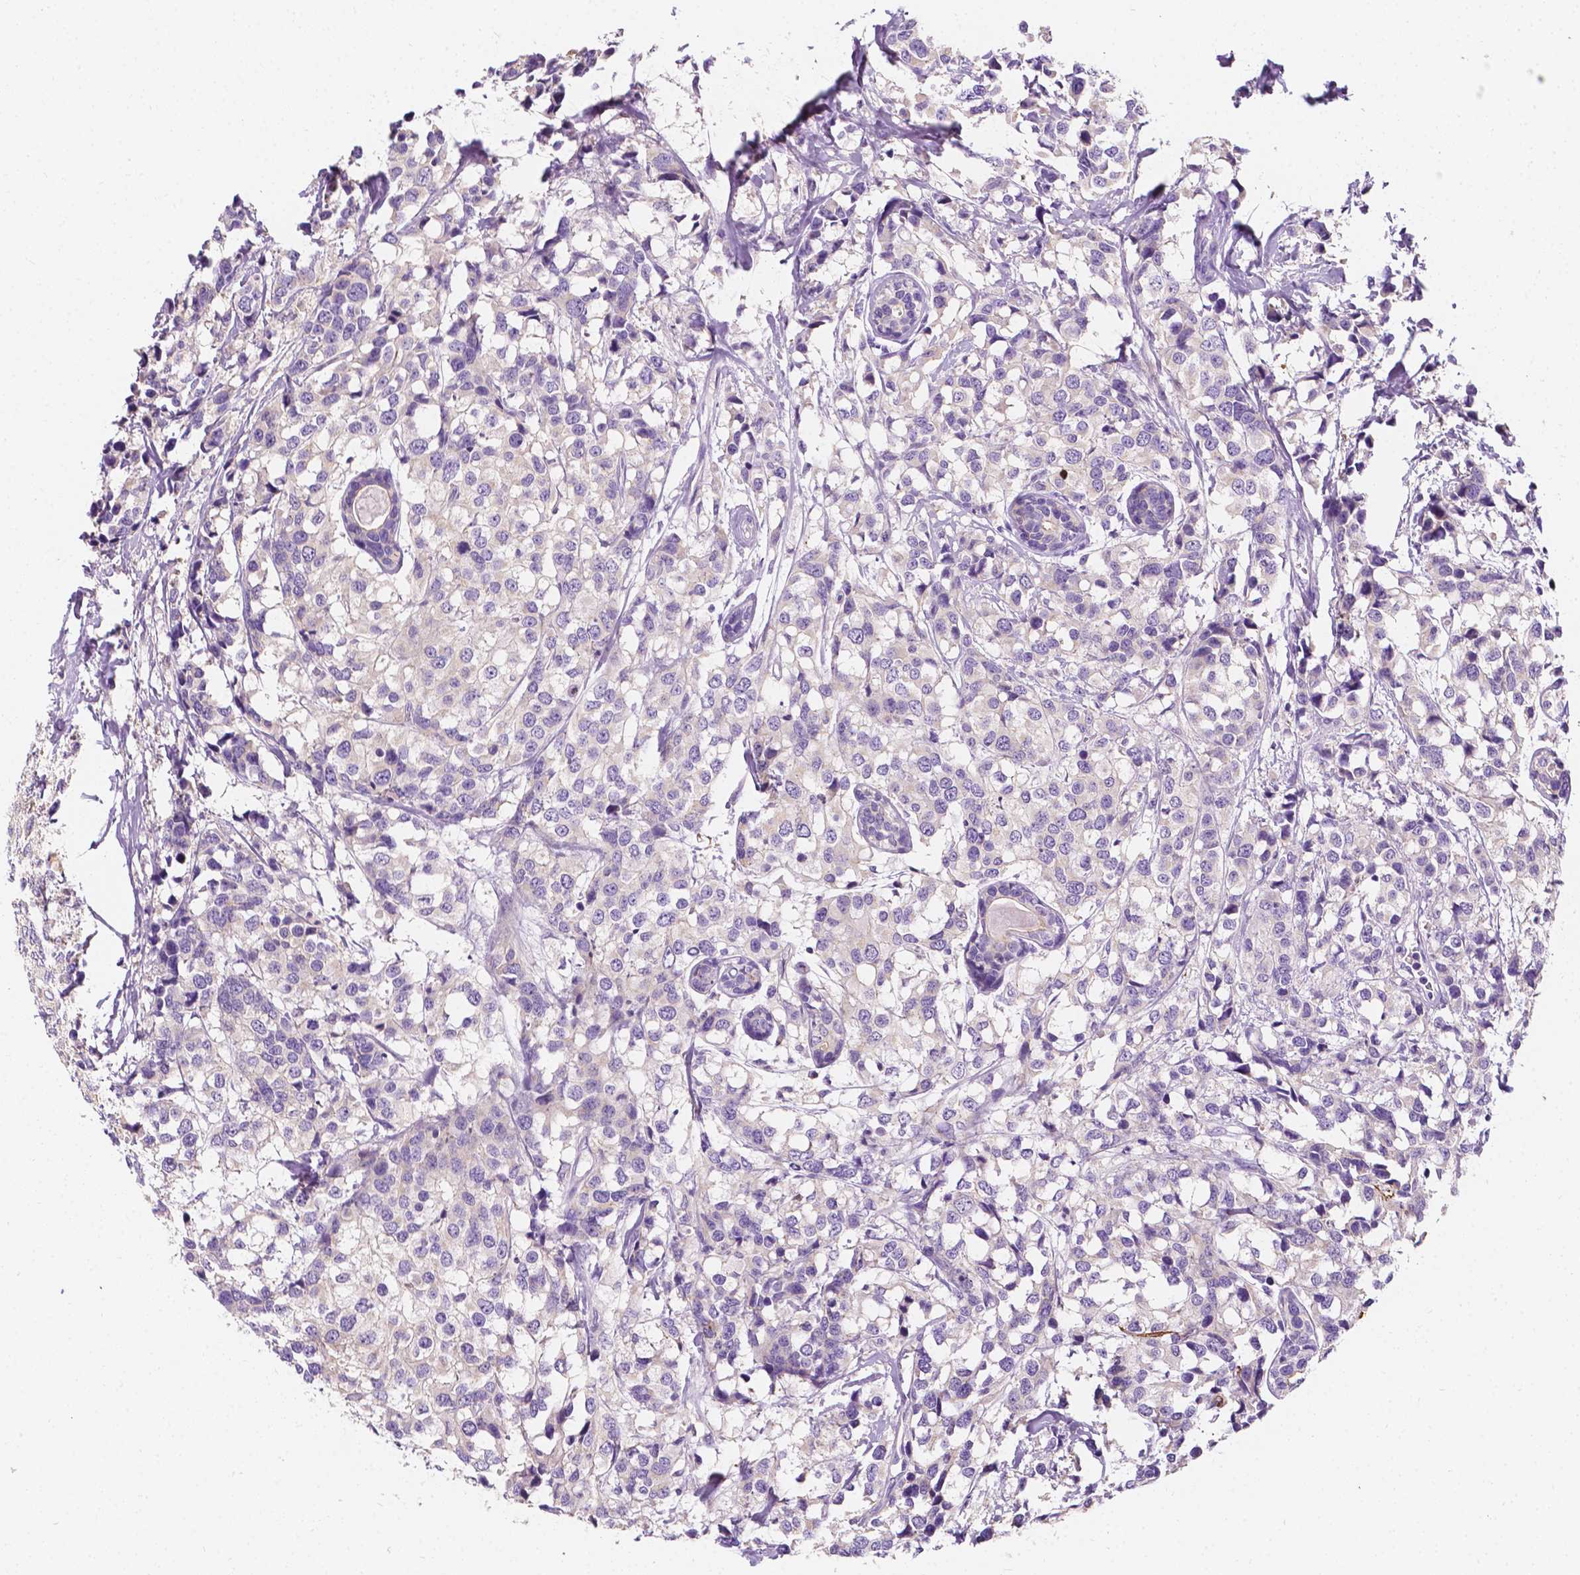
{"staining": {"intensity": "negative", "quantity": "none", "location": "none"}, "tissue": "breast cancer", "cell_type": "Tumor cells", "image_type": "cancer", "snomed": [{"axis": "morphology", "description": "Lobular carcinoma"}, {"axis": "topography", "description": "Breast"}], "caption": "Tumor cells show no significant protein staining in breast cancer (lobular carcinoma).", "gene": "SIRT2", "patient": {"sex": "female", "age": 59}}